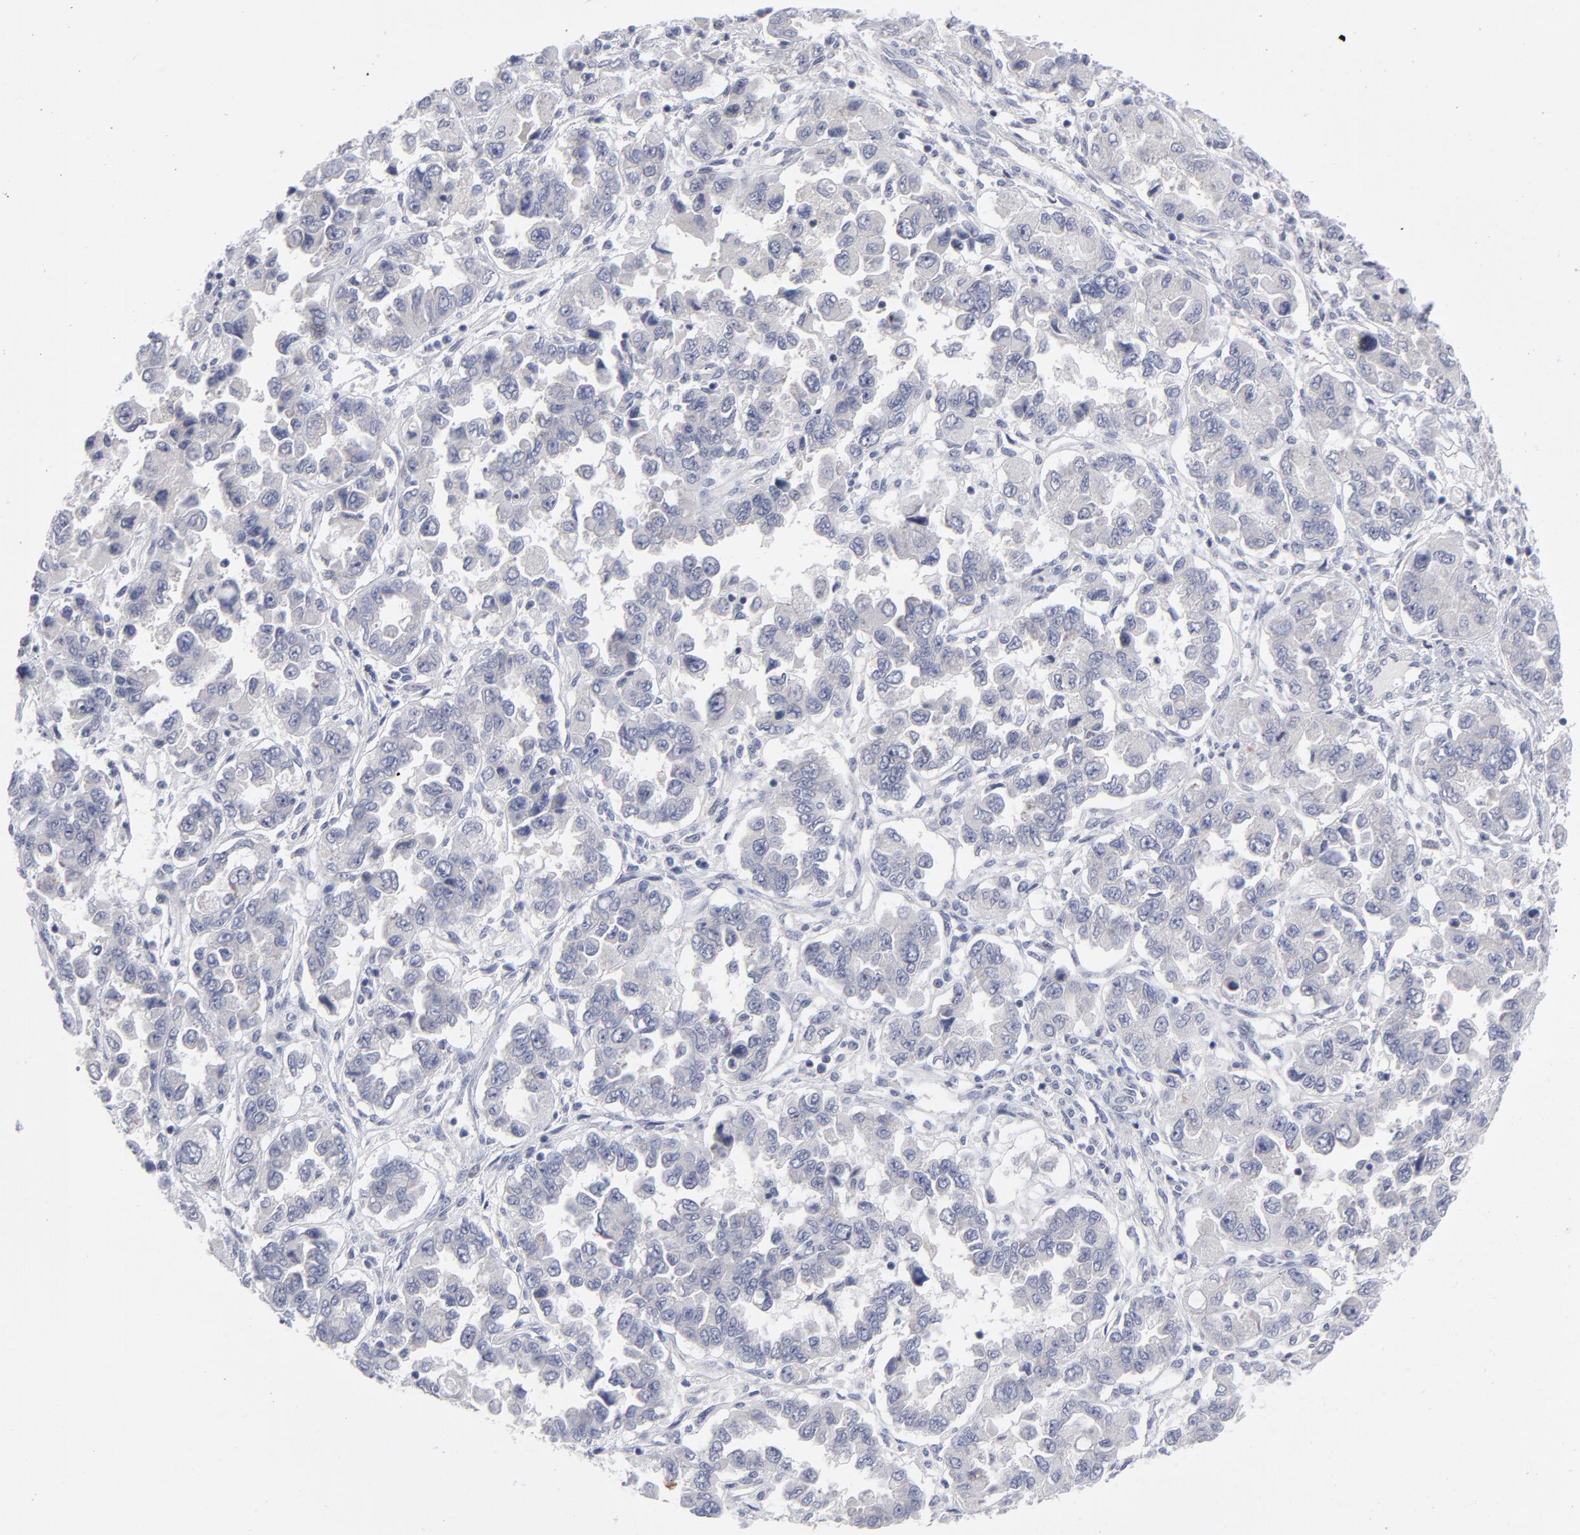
{"staining": {"intensity": "negative", "quantity": "none", "location": "none"}, "tissue": "ovarian cancer", "cell_type": "Tumor cells", "image_type": "cancer", "snomed": [{"axis": "morphology", "description": "Cystadenocarcinoma, serous, NOS"}, {"axis": "topography", "description": "Ovary"}], "caption": "DAB immunohistochemical staining of ovarian cancer (serous cystadenocarcinoma) exhibits no significant staining in tumor cells.", "gene": "RPS24", "patient": {"sex": "female", "age": 84}}